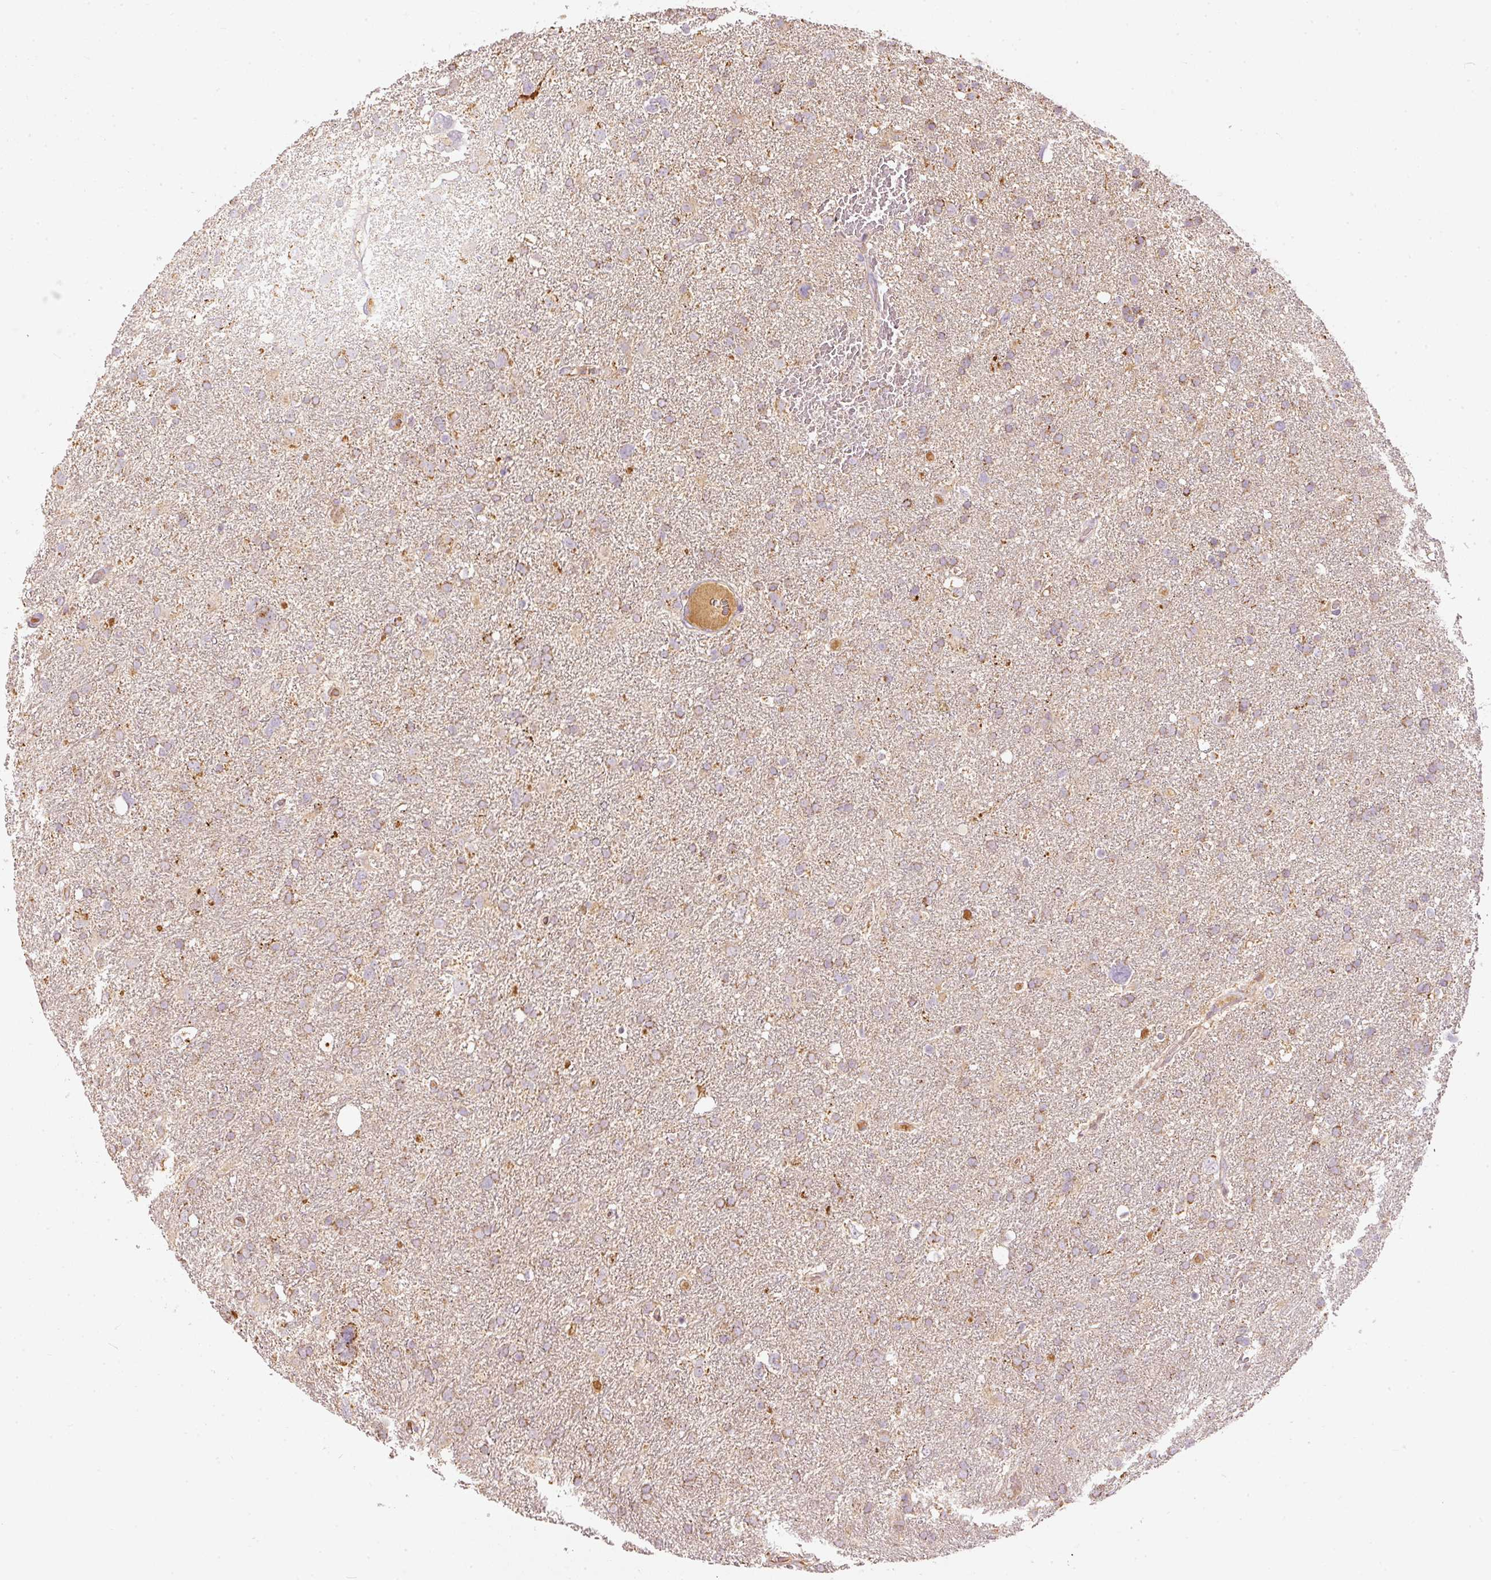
{"staining": {"intensity": "weak", "quantity": ">75%", "location": "cytoplasmic/membranous"}, "tissue": "glioma", "cell_type": "Tumor cells", "image_type": "cancer", "snomed": [{"axis": "morphology", "description": "Glioma, malignant, High grade"}, {"axis": "topography", "description": "Brain"}], "caption": "Protein analysis of glioma tissue reveals weak cytoplasmic/membranous staining in approximately >75% of tumor cells. The protein is stained brown, and the nuclei are stained in blue (DAB (3,3'-diaminobenzidine) IHC with brightfield microscopy, high magnification).", "gene": "PSENEN", "patient": {"sex": "male", "age": 61}}